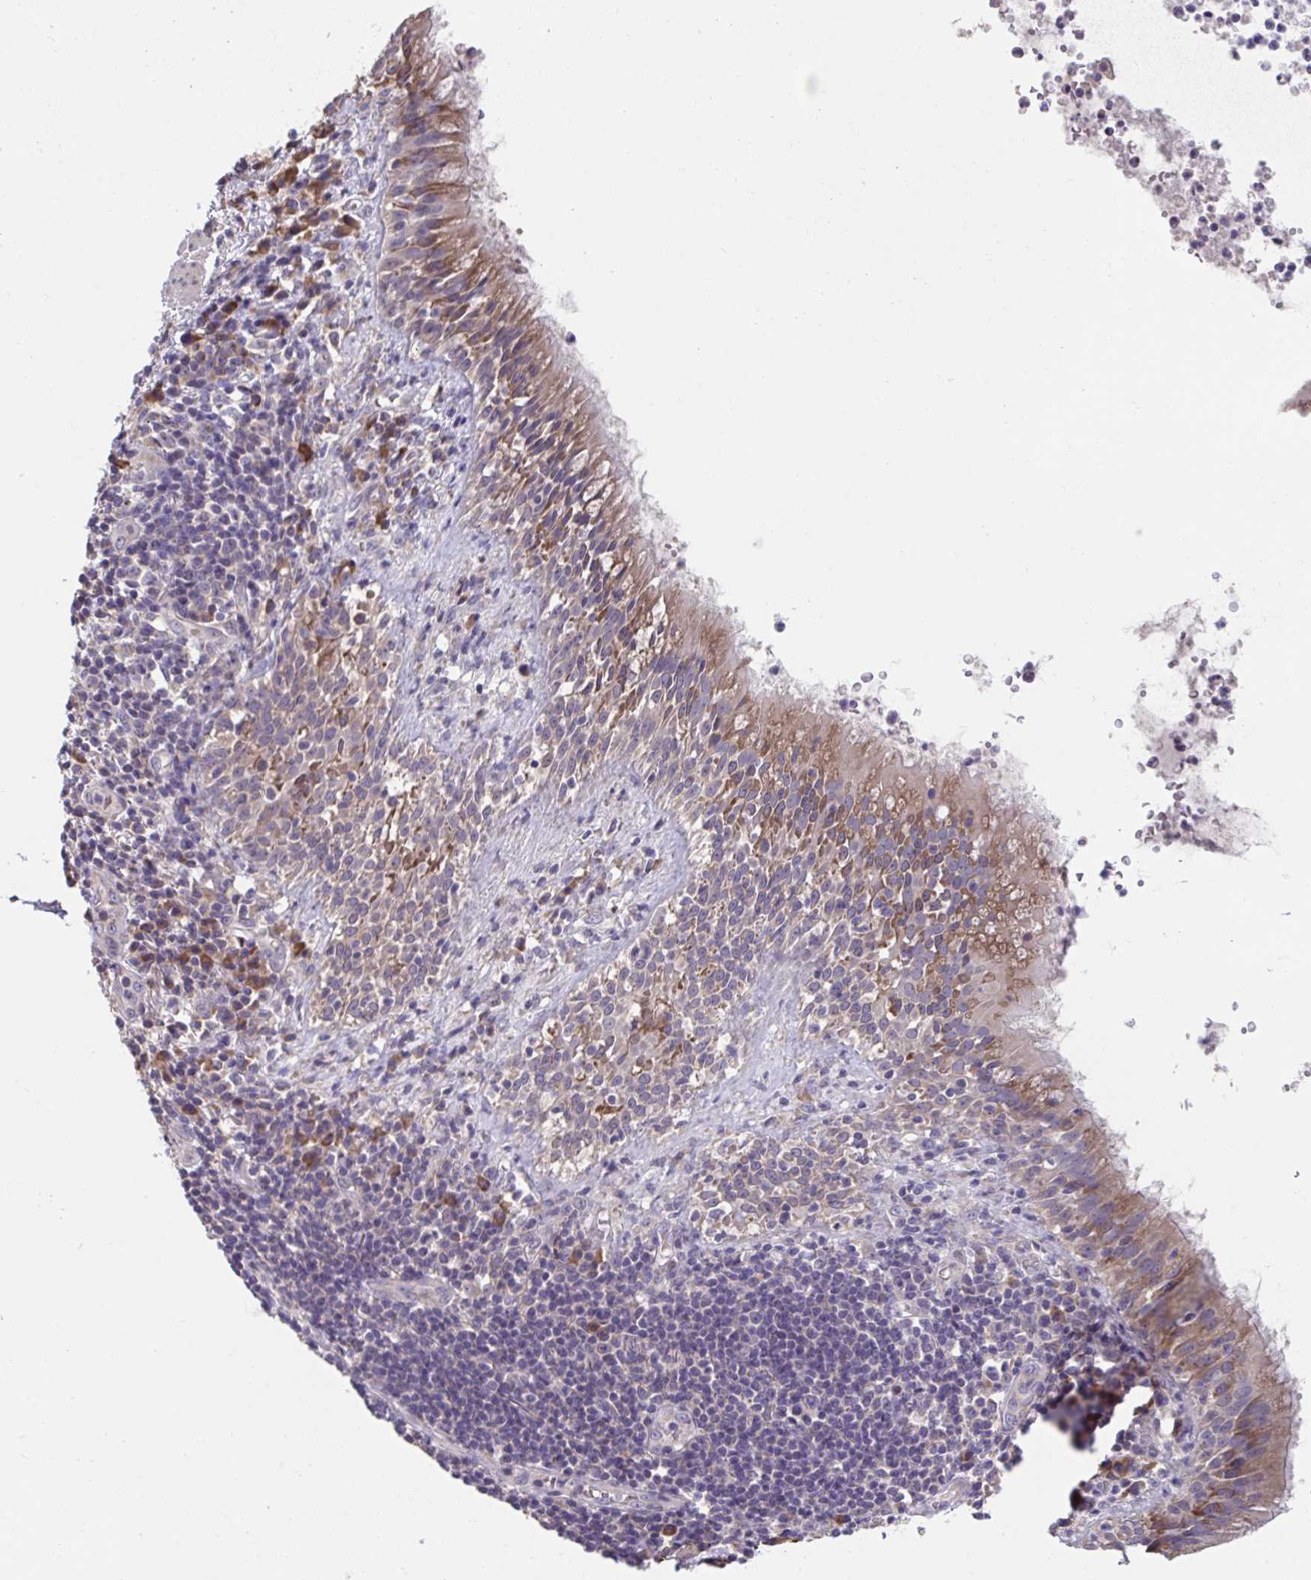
{"staining": {"intensity": "moderate", "quantity": ">75%", "location": "cytoplasmic/membranous"}, "tissue": "bronchus", "cell_type": "Respiratory epithelial cells", "image_type": "normal", "snomed": [{"axis": "morphology", "description": "Normal tissue, NOS"}, {"axis": "topography", "description": "Cartilage tissue"}, {"axis": "topography", "description": "Bronchus"}], "caption": "An image showing moderate cytoplasmic/membranous positivity in about >75% of respiratory epithelial cells in normal bronchus, as visualized by brown immunohistochemical staining.", "gene": "SUSD4", "patient": {"sex": "male", "age": 56}}